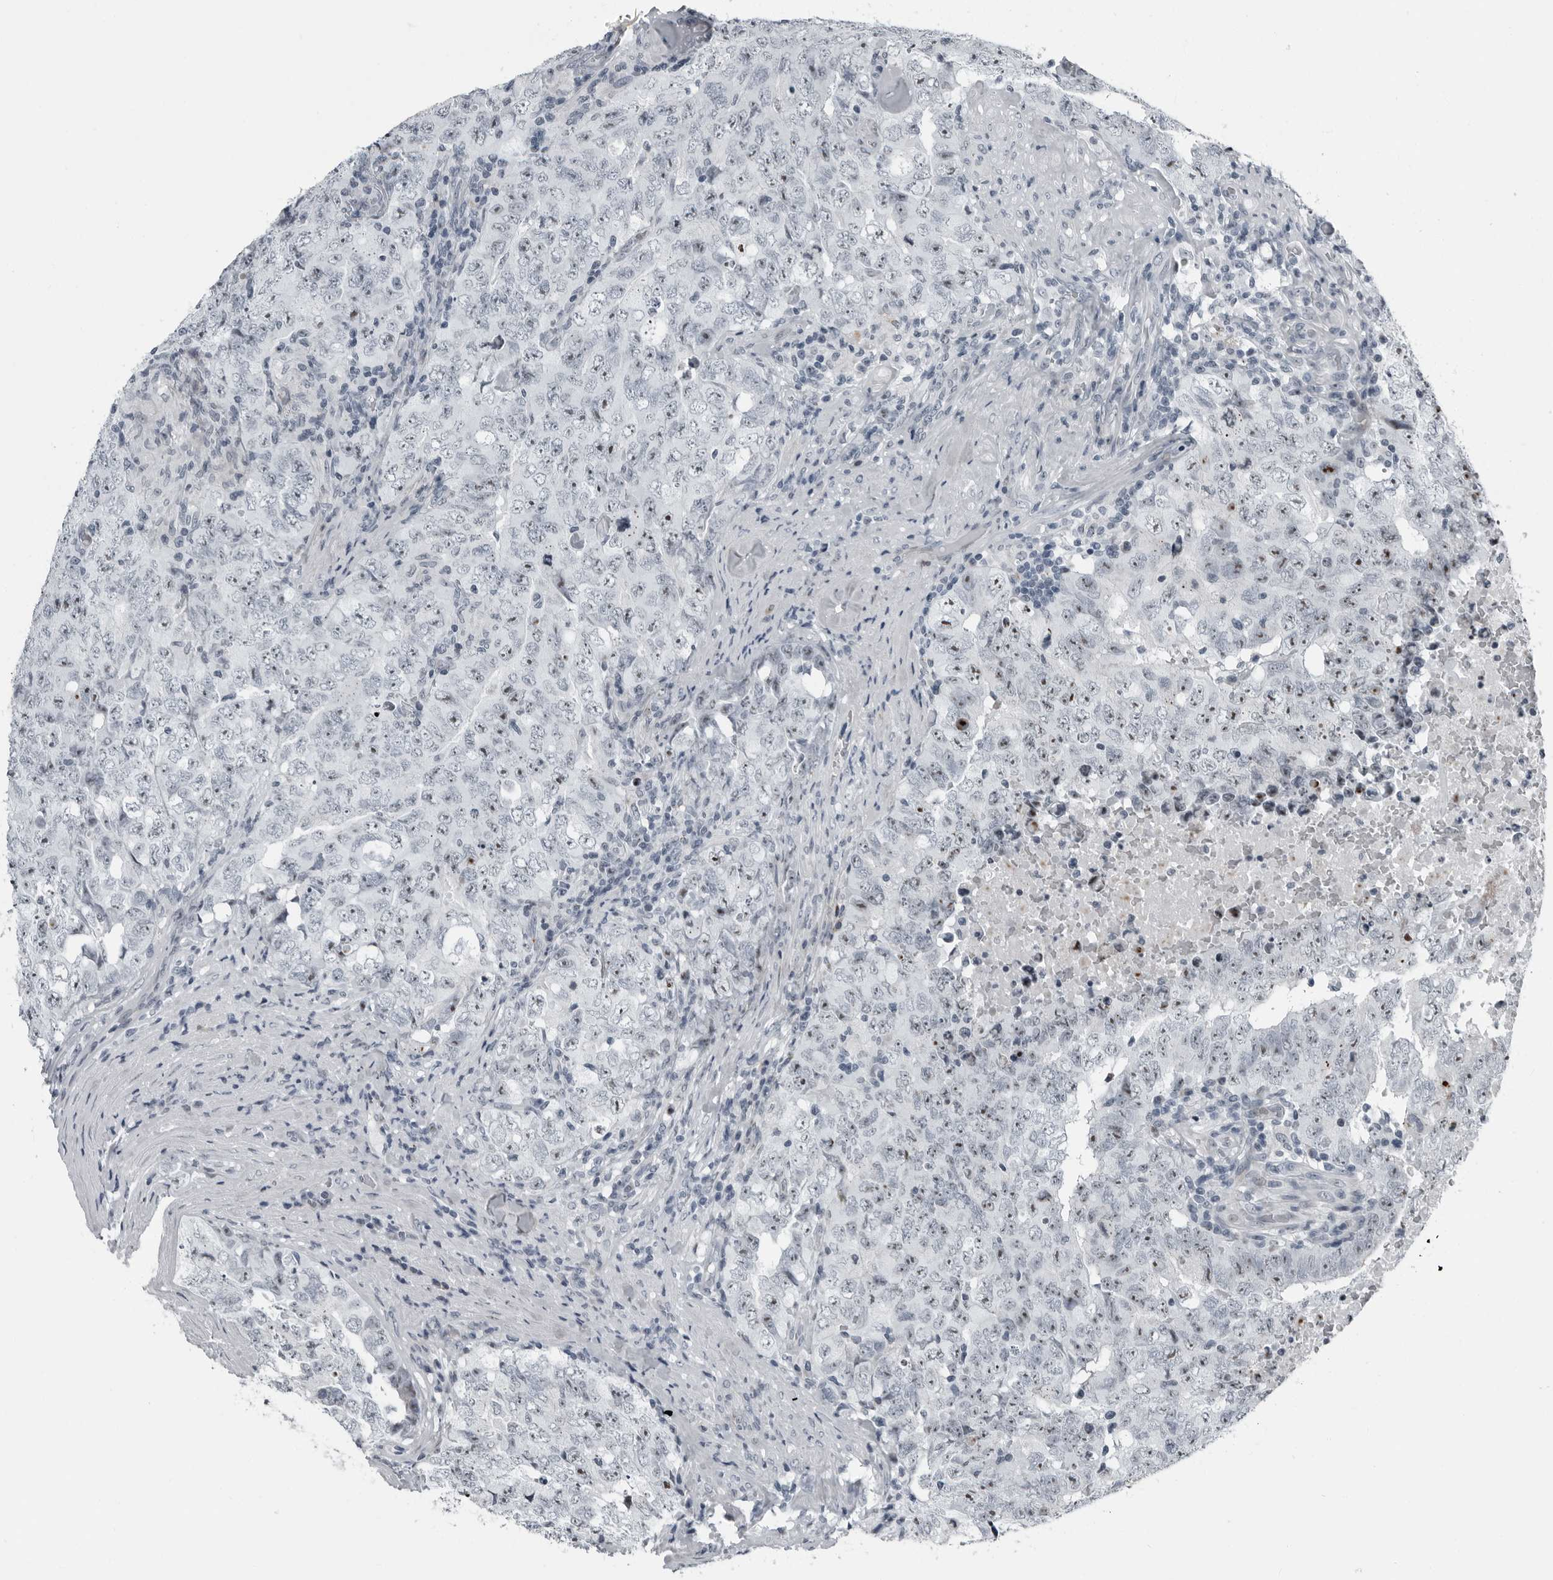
{"staining": {"intensity": "moderate", "quantity": "25%-75%", "location": "nuclear"}, "tissue": "testis cancer", "cell_type": "Tumor cells", "image_type": "cancer", "snomed": [{"axis": "morphology", "description": "Carcinoma, Embryonal, NOS"}, {"axis": "topography", "description": "Testis"}], "caption": "Moderate nuclear expression is seen in approximately 25%-75% of tumor cells in embryonal carcinoma (testis). (Stains: DAB in brown, nuclei in blue, Microscopy: brightfield microscopy at high magnification).", "gene": "PDCD11", "patient": {"sex": "male", "age": 26}}